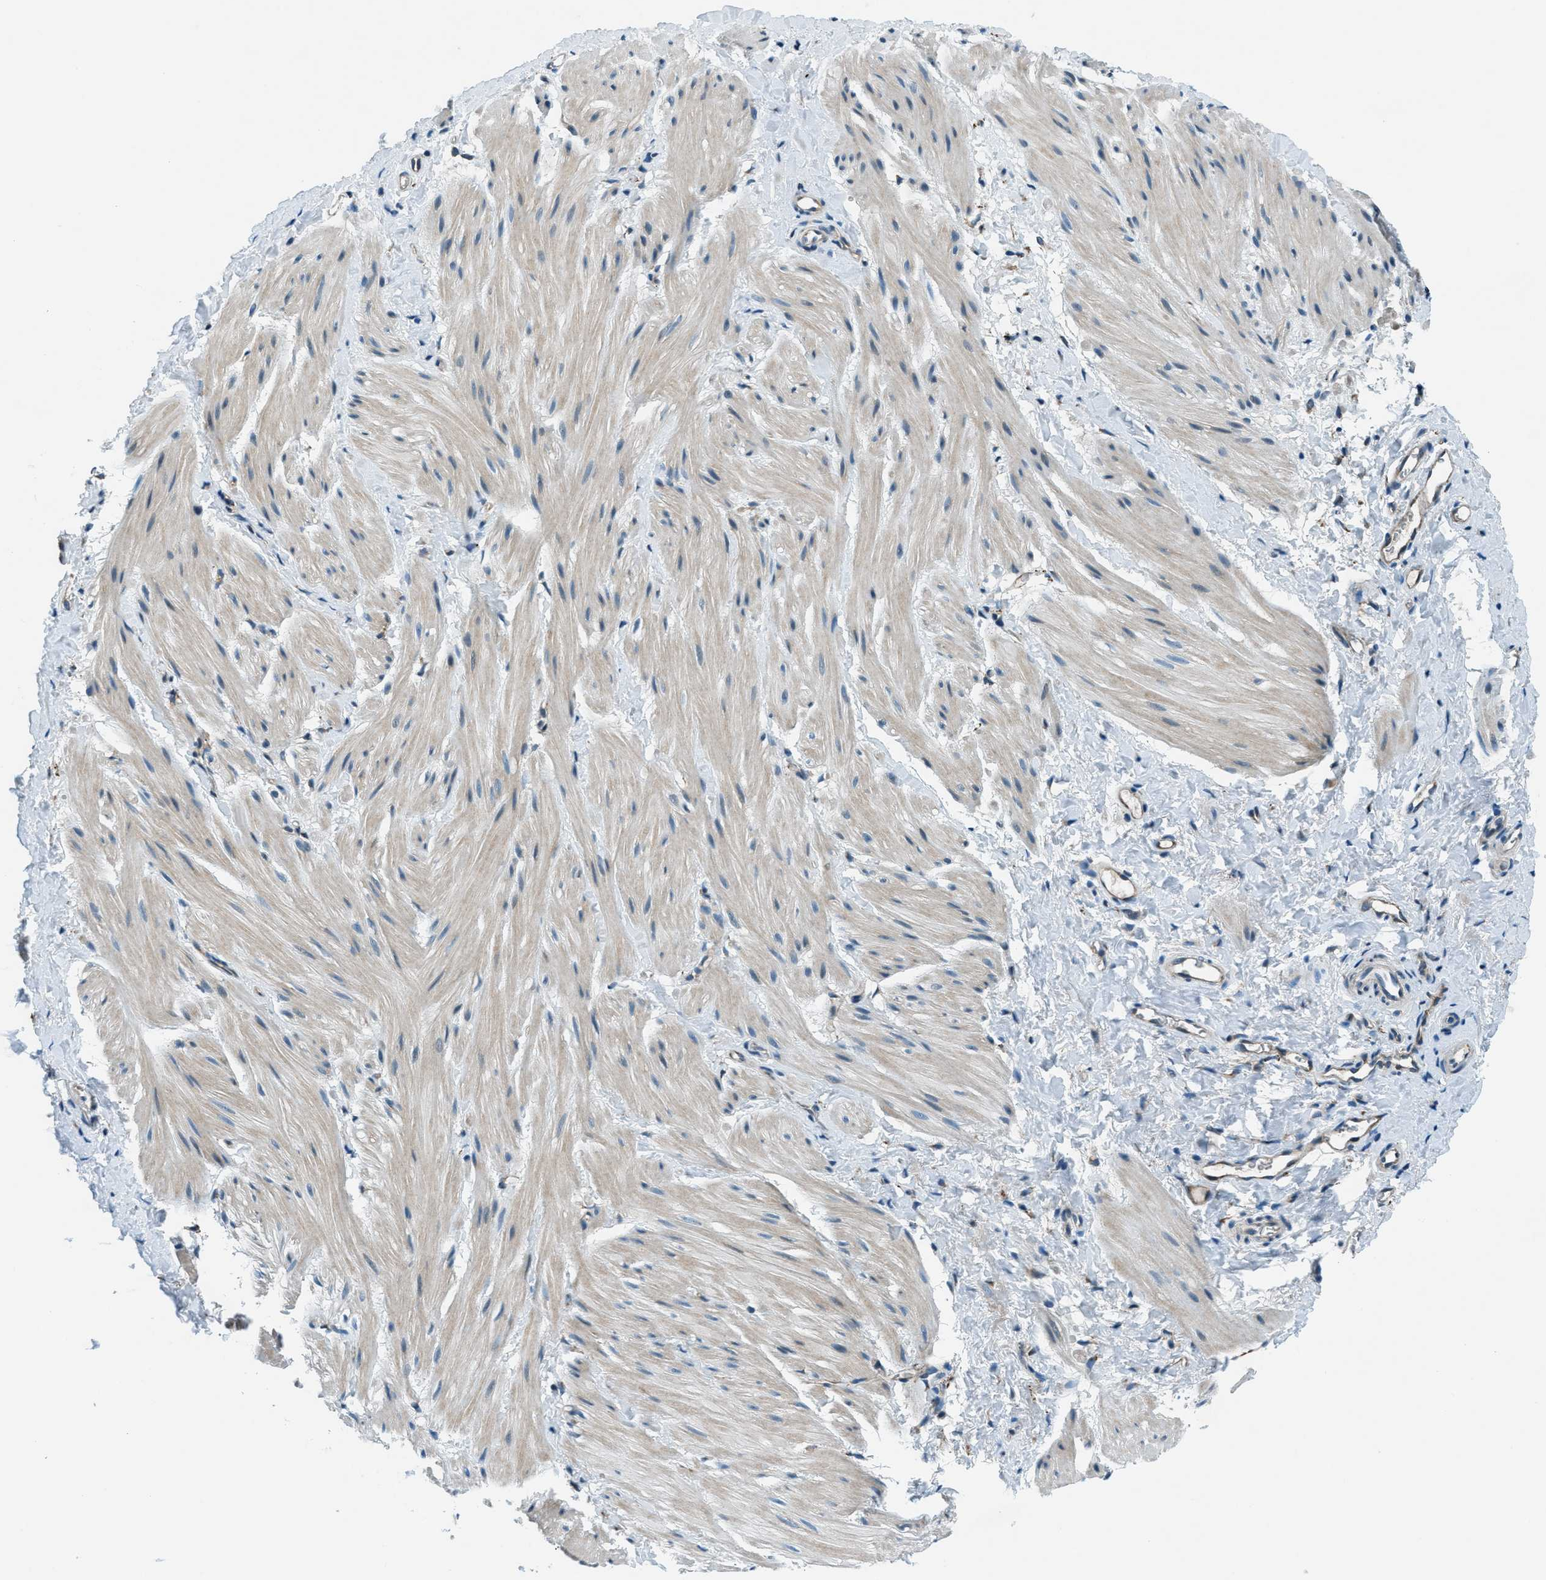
{"staining": {"intensity": "weak", "quantity": "<25%", "location": "cytoplasmic/membranous"}, "tissue": "smooth muscle", "cell_type": "Smooth muscle cells", "image_type": "normal", "snomed": [{"axis": "morphology", "description": "Normal tissue, NOS"}, {"axis": "topography", "description": "Smooth muscle"}], "caption": "High magnification brightfield microscopy of benign smooth muscle stained with DAB (brown) and counterstained with hematoxylin (blue): smooth muscle cells show no significant expression.", "gene": "GINM1", "patient": {"sex": "male", "age": 16}}